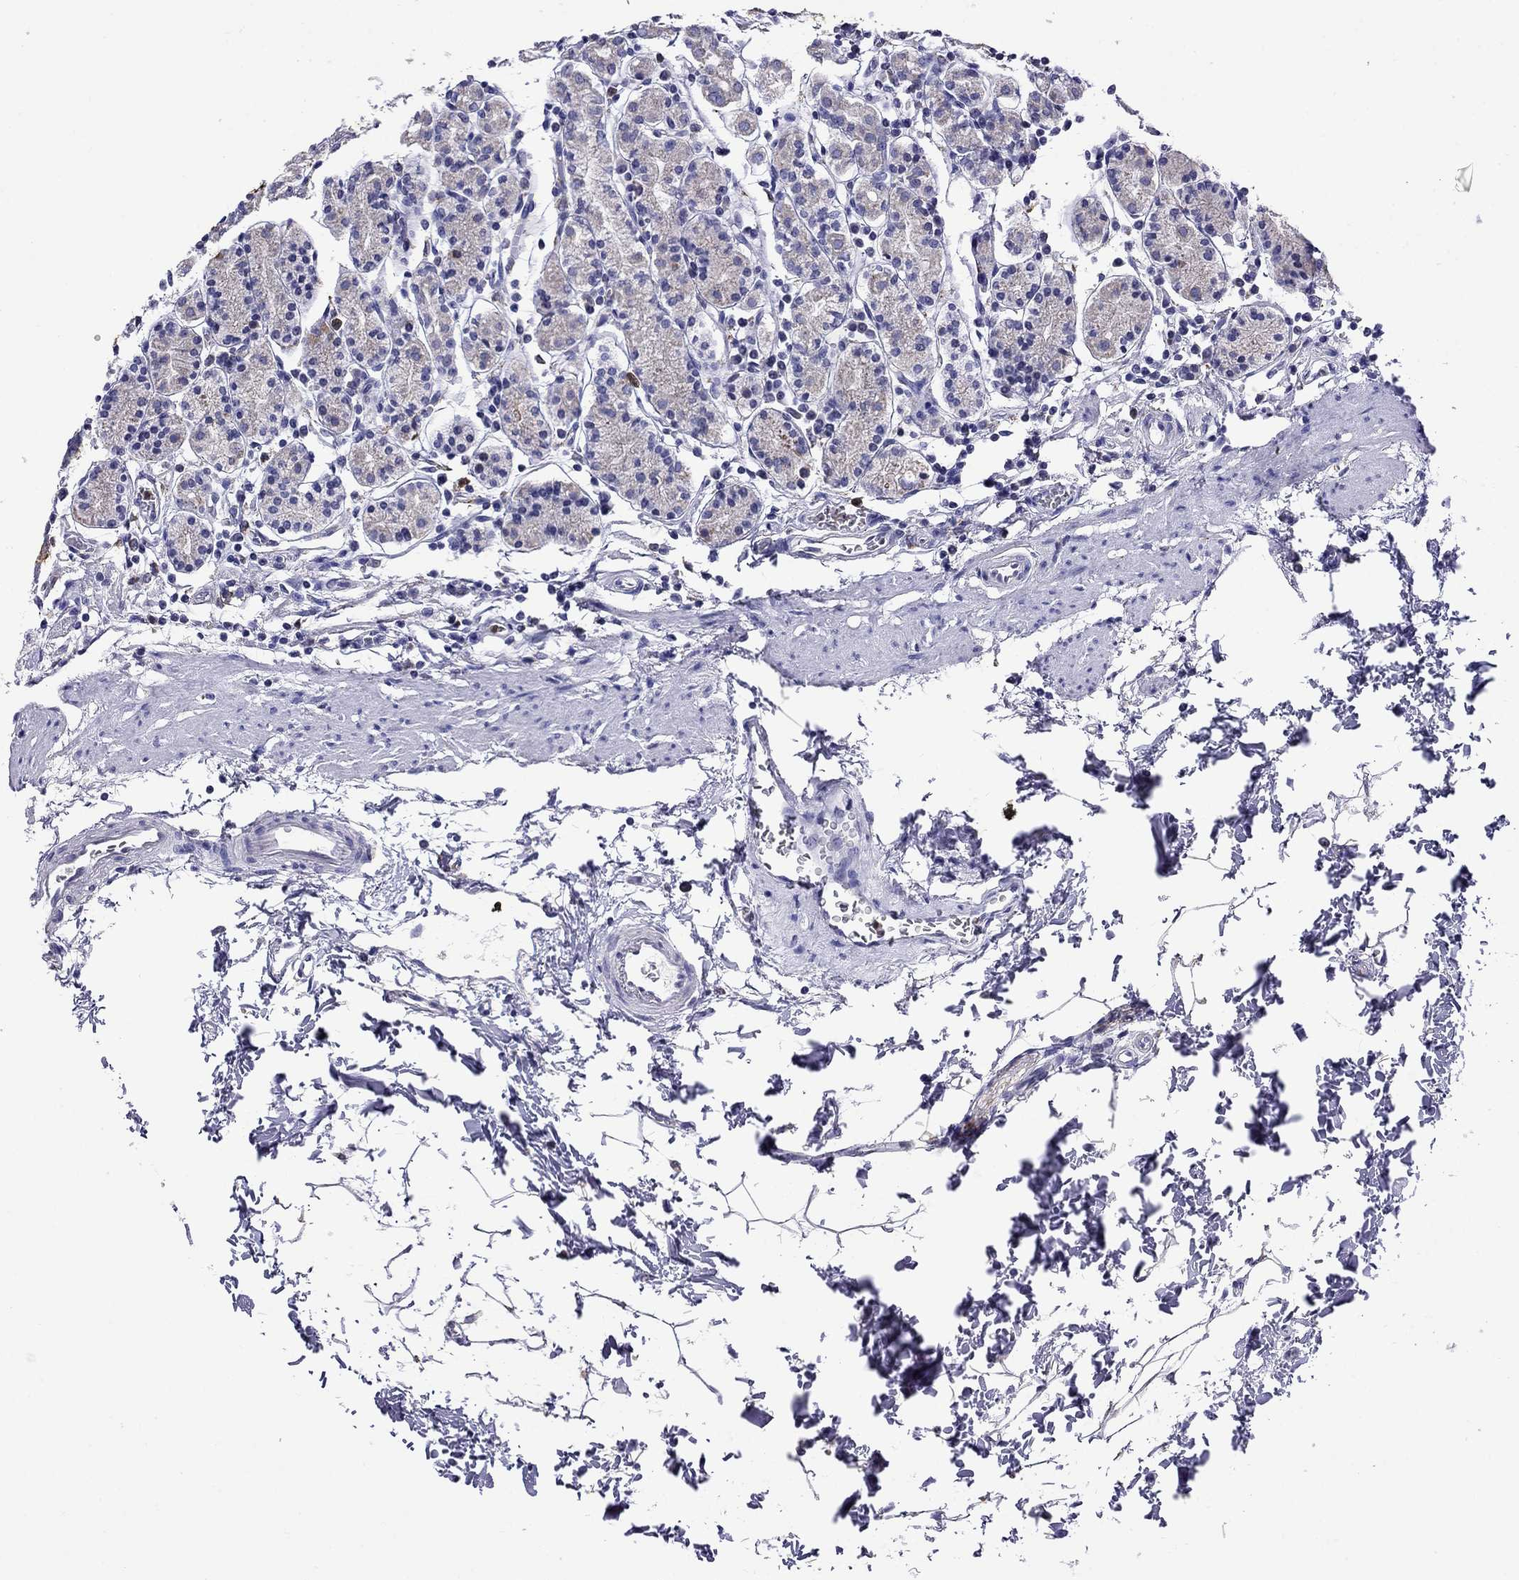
{"staining": {"intensity": "weak", "quantity": "25%-75%", "location": "cytoplasmic/membranous"}, "tissue": "stomach", "cell_type": "Glandular cells", "image_type": "normal", "snomed": [{"axis": "morphology", "description": "Normal tissue, NOS"}, {"axis": "topography", "description": "Stomach, upper"}, {"axis": "topography", "description": "Stomach"}], "caption": "Immunohistochemical staining of unremarkable stomach reveals 25%-75% levels of weak cytoplasmic/membranous protein staining in approximately 25%-75% of glandular cells. (DAB (3,3'-diaminobenzidine) = brown stain, brightfield microscopy at high magnification).", "gene": "SCG2", "patient": {"sex": "male", "age": 62}}